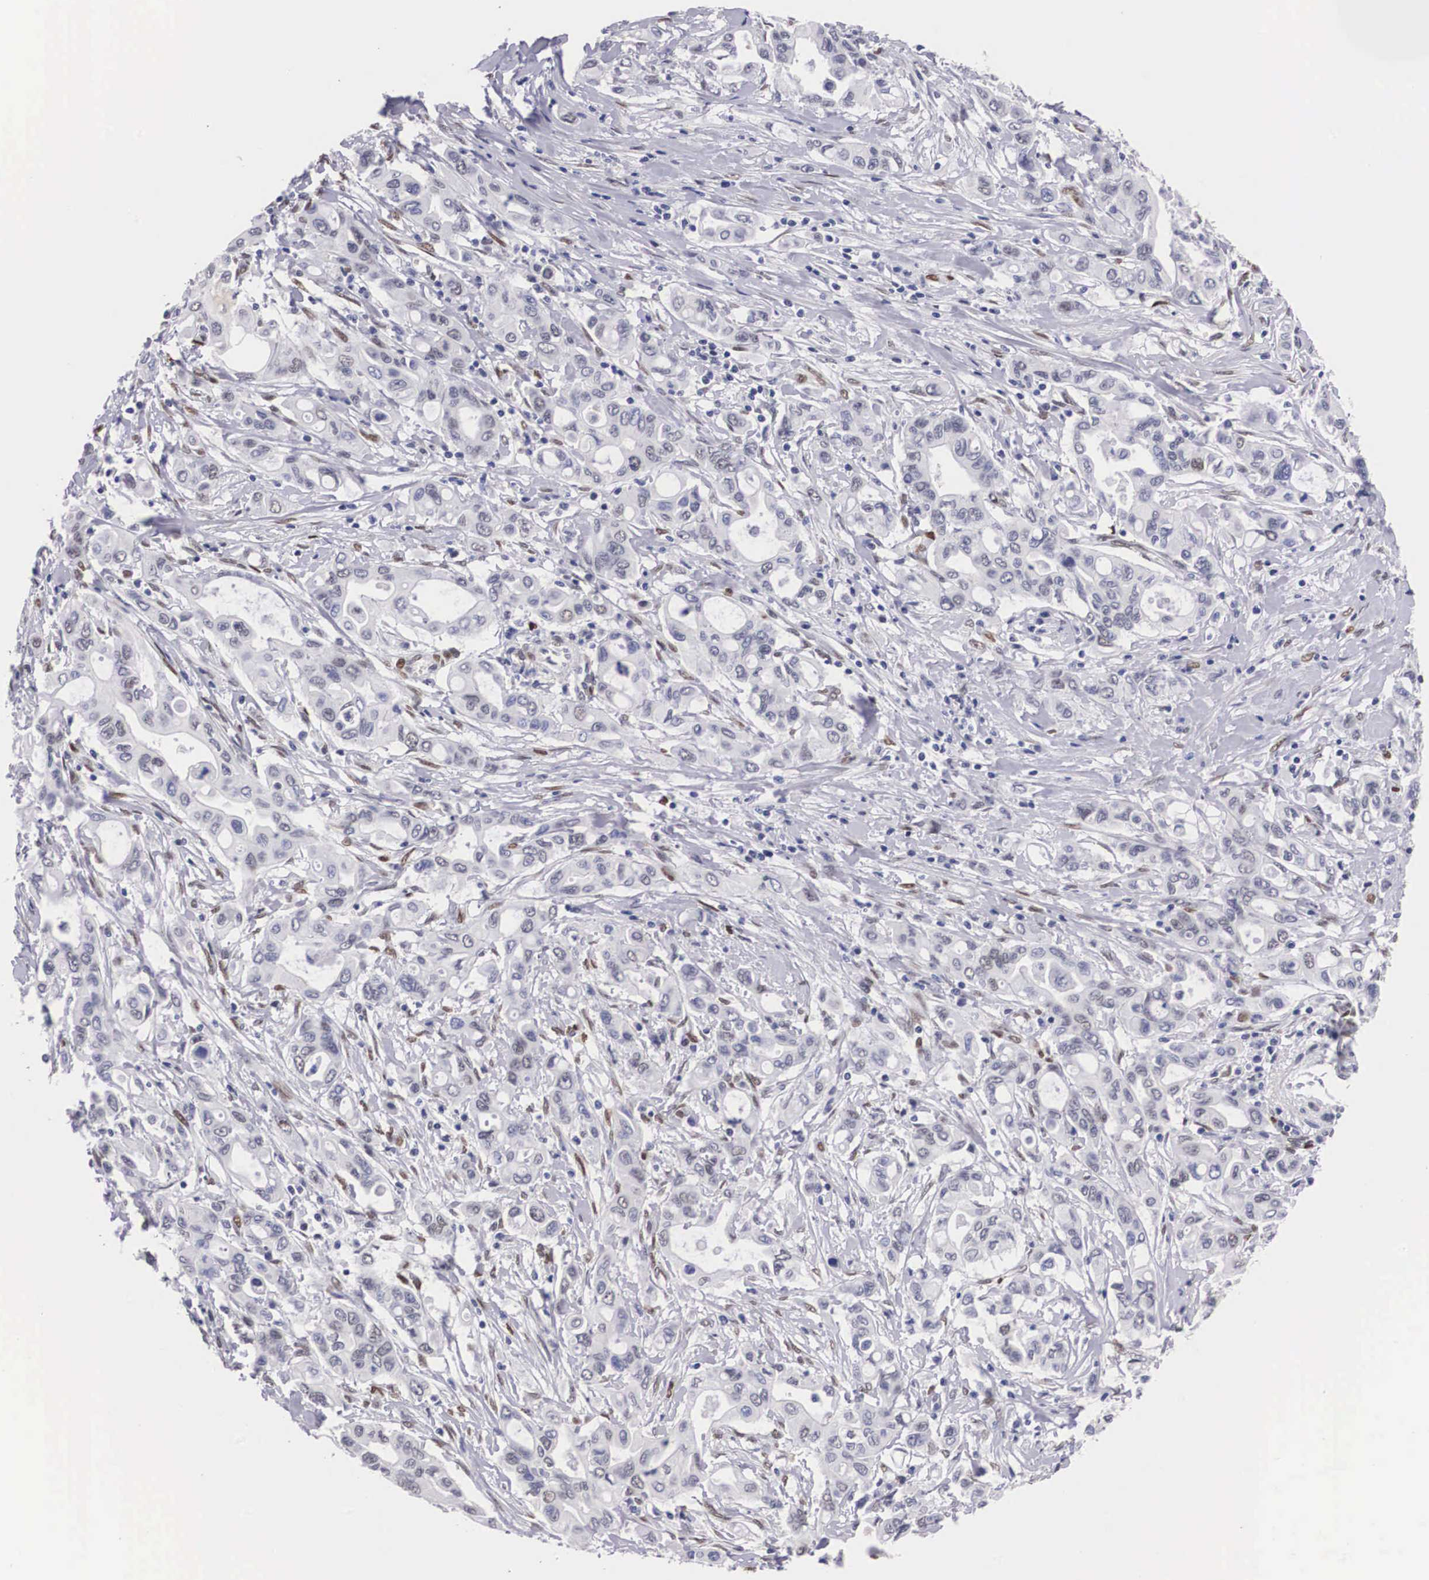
{"staining": {"intensity": "weak", "quantity": "25%-75%", "location": "nuclear"}, "tissue": "pancreatic cancer", "cell_type": "Tumor cells", "image_type": "cancer", "snomed": [{"axis": "morphology", "description": "Adenocarcinoma, NOS"}, {"axis": "topography", "description": "Pancreas"}], "caption": "Pancreatic cancer was stained to show a protein in brown. There is low levels of weak nuclear staining in approximately 25%-75% of tumor cells.", "gene": "KHDRBS3", "patient": {"sex": "female", "age": 57}}